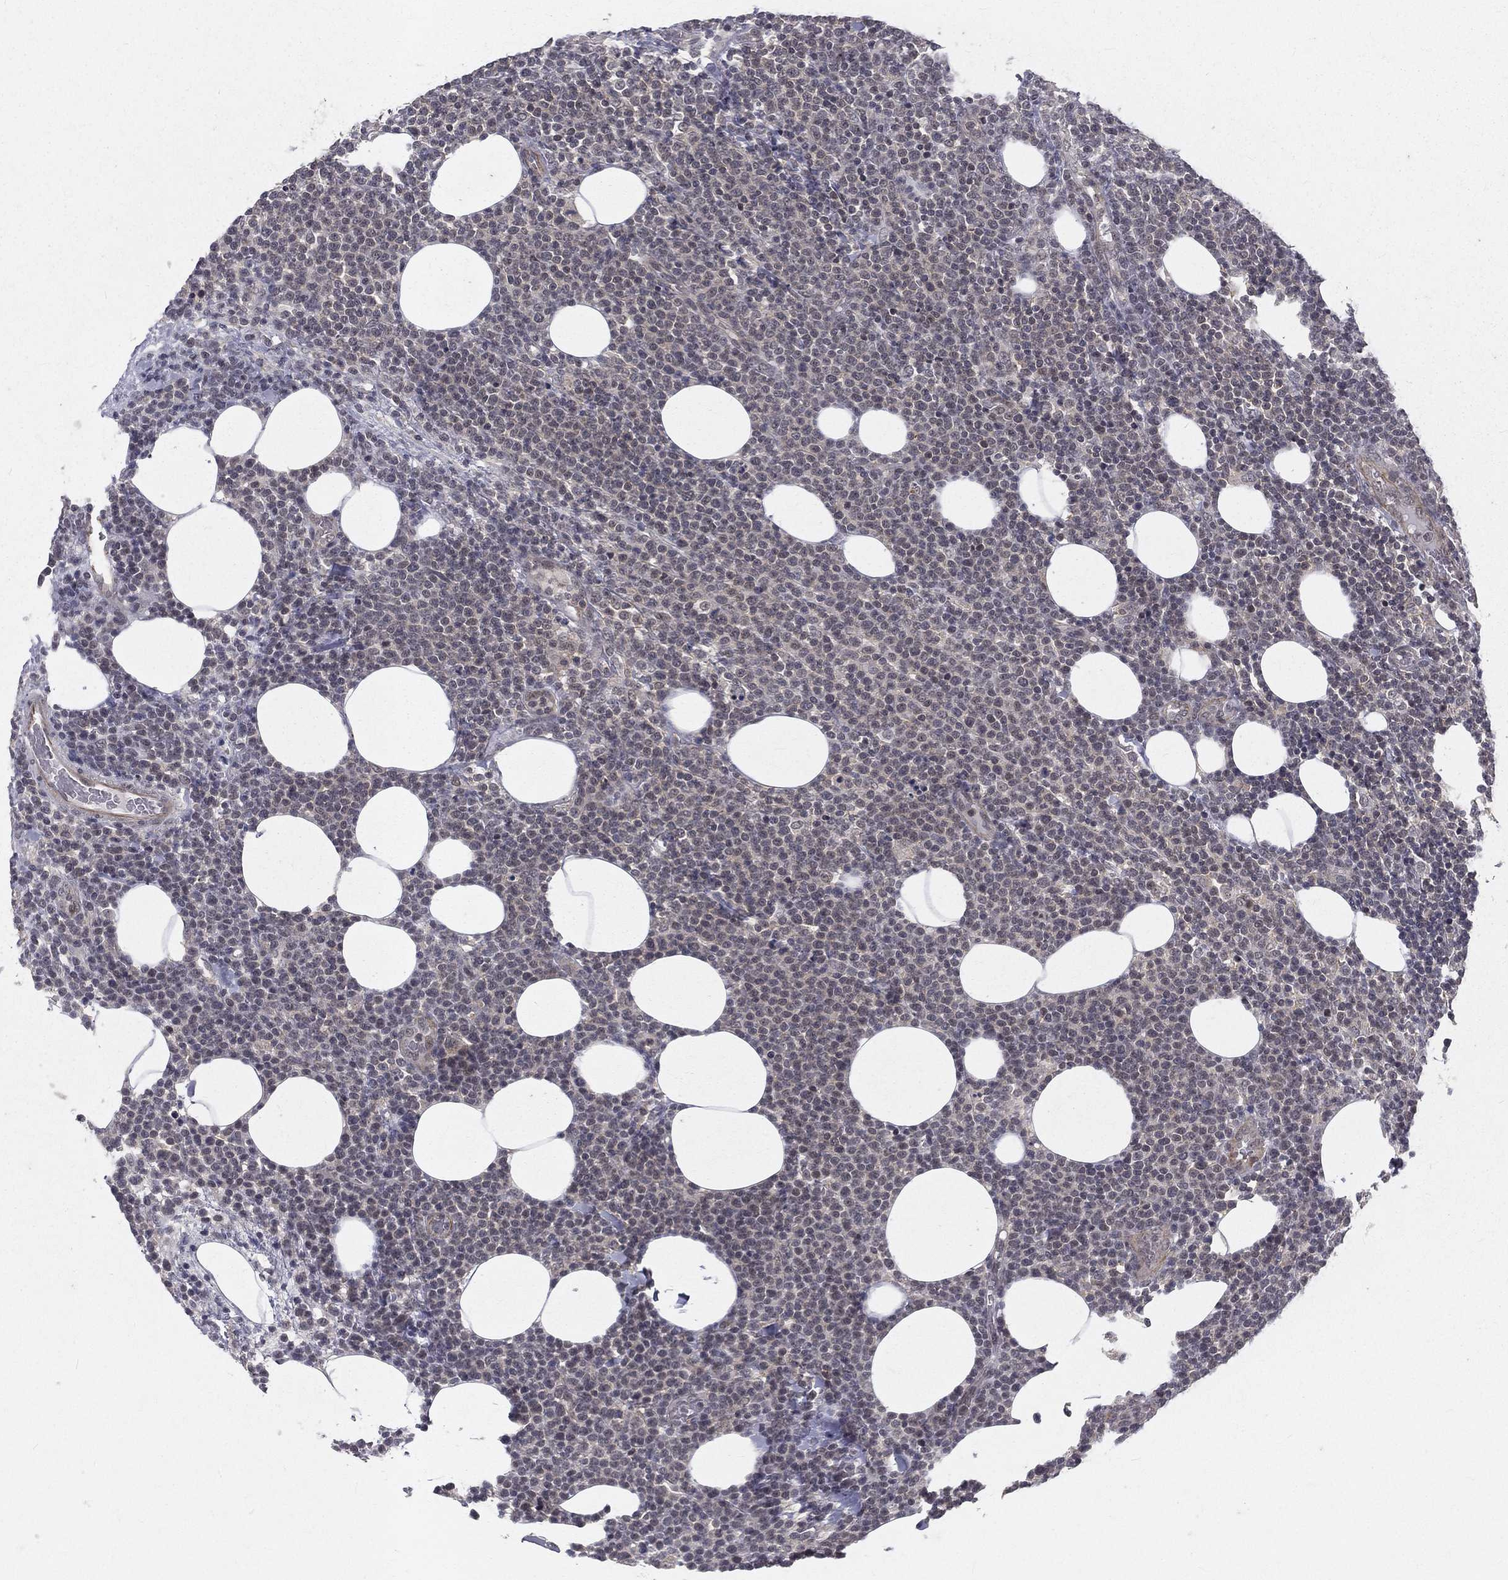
{"staining": {"intensity": "negative", "quantity": "none", "location": "none"}, "tissue": "lymphoma", "cell_type": "Tumor cells", "image_type": "cancer", "snomed": [{"axis": "morphology", "description": "Malignant lymphoma, non-Hodgkin's type, High grade"}, {"axis": "topography", "description": "Lymph node"}], "caption": "Tumor cells are negative for protein expression in human lymphoma.", "gene": "MORC2", "patient": {"sex": "male", "age": 61}}